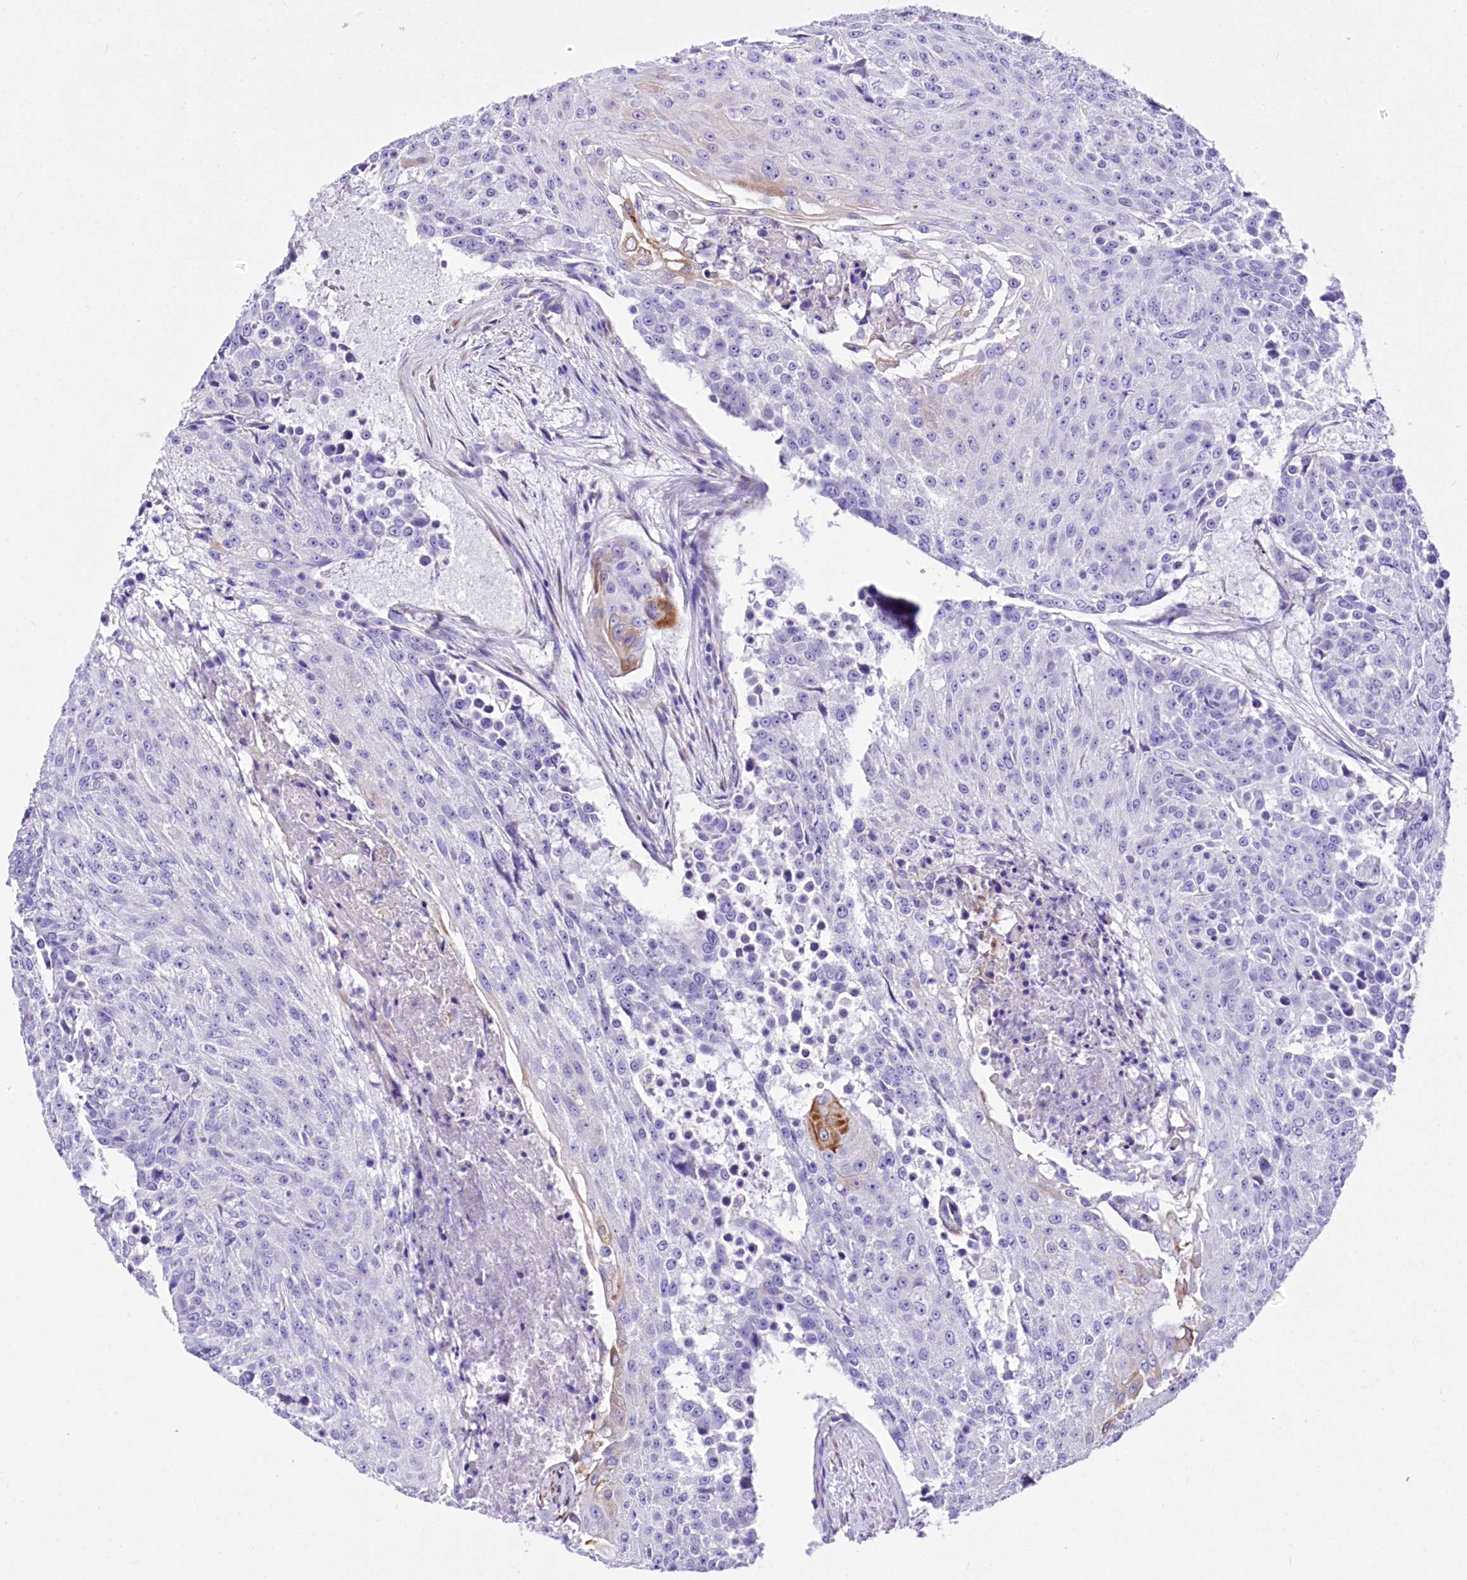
{"staining": {"intensity": "strong", "quantity": "<25%", "location": "cytoplasmic/membranous"}, "tissue": "urothelial cancer", "cell_type": "Tumor cells", "image_type": "cancer", "snomed": [{"axis": "morphology", "description": "Urothelial carcinoma, High grade"}, {"axis": "topography", "description": "Urinary bladder"}], "caption": "Urothelial cancer tissue demonstrates strong cytoplasmic/membranous expression in about <25% of tumor cells", "gene": "A2ML1", "patient": {"sex": "female", "age": 63}}